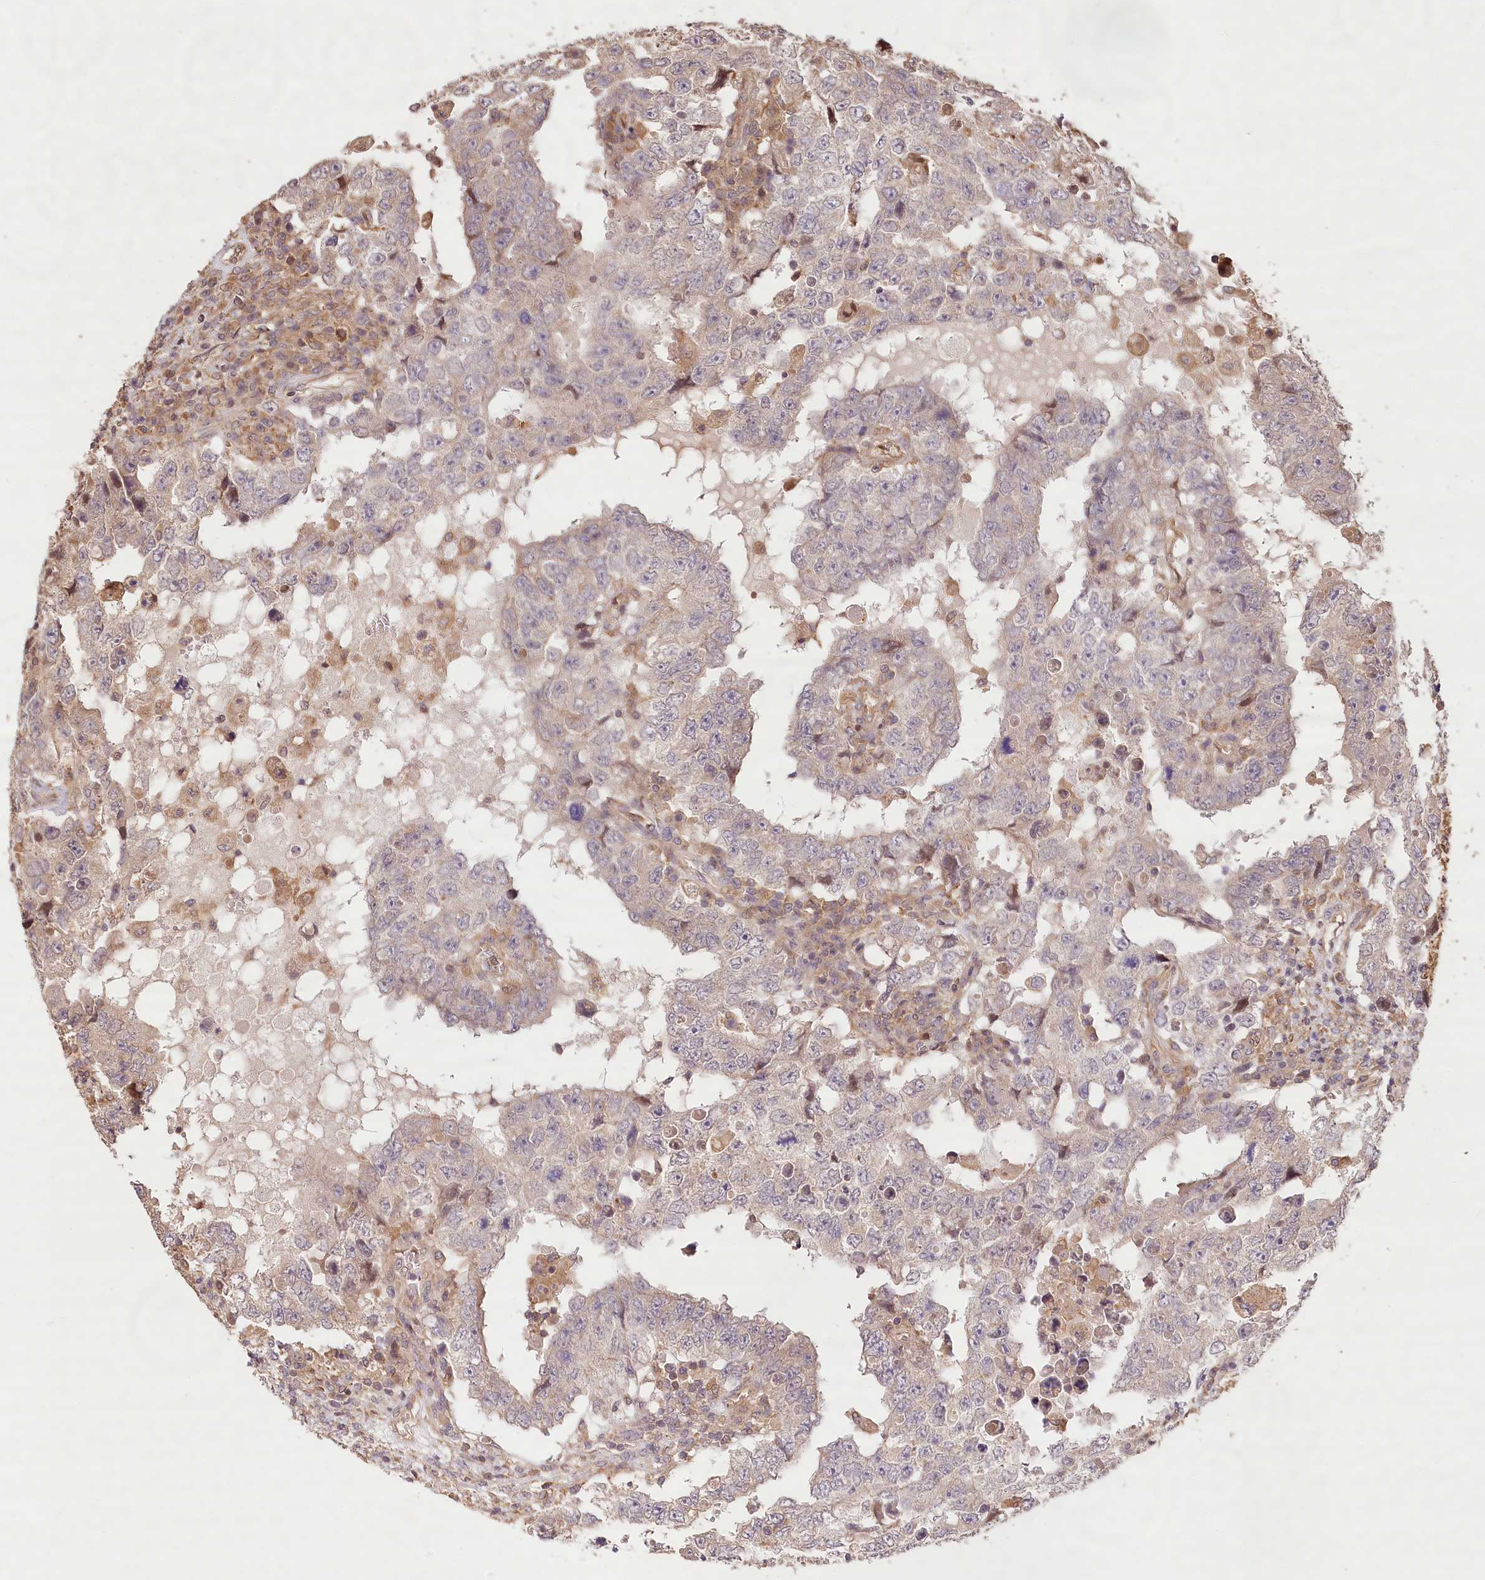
{"staining": {"intensity": "negative", "quantity": "none", "location": "none"}, "tissue": "testis cancer", "cell_type": "Tumor cells", "image_type": "cancer", "snomed": [{"axis": "morphology", "description": "Carcinoma, Embryonal, NOS"}, {"axis": "topography", "description": "Testis"}], "caption": "Tumor cells show no significant expression in embryonal carcinoma (testis).", "gene": "LSS", "patient": {"sex": "male", "age": 26}}